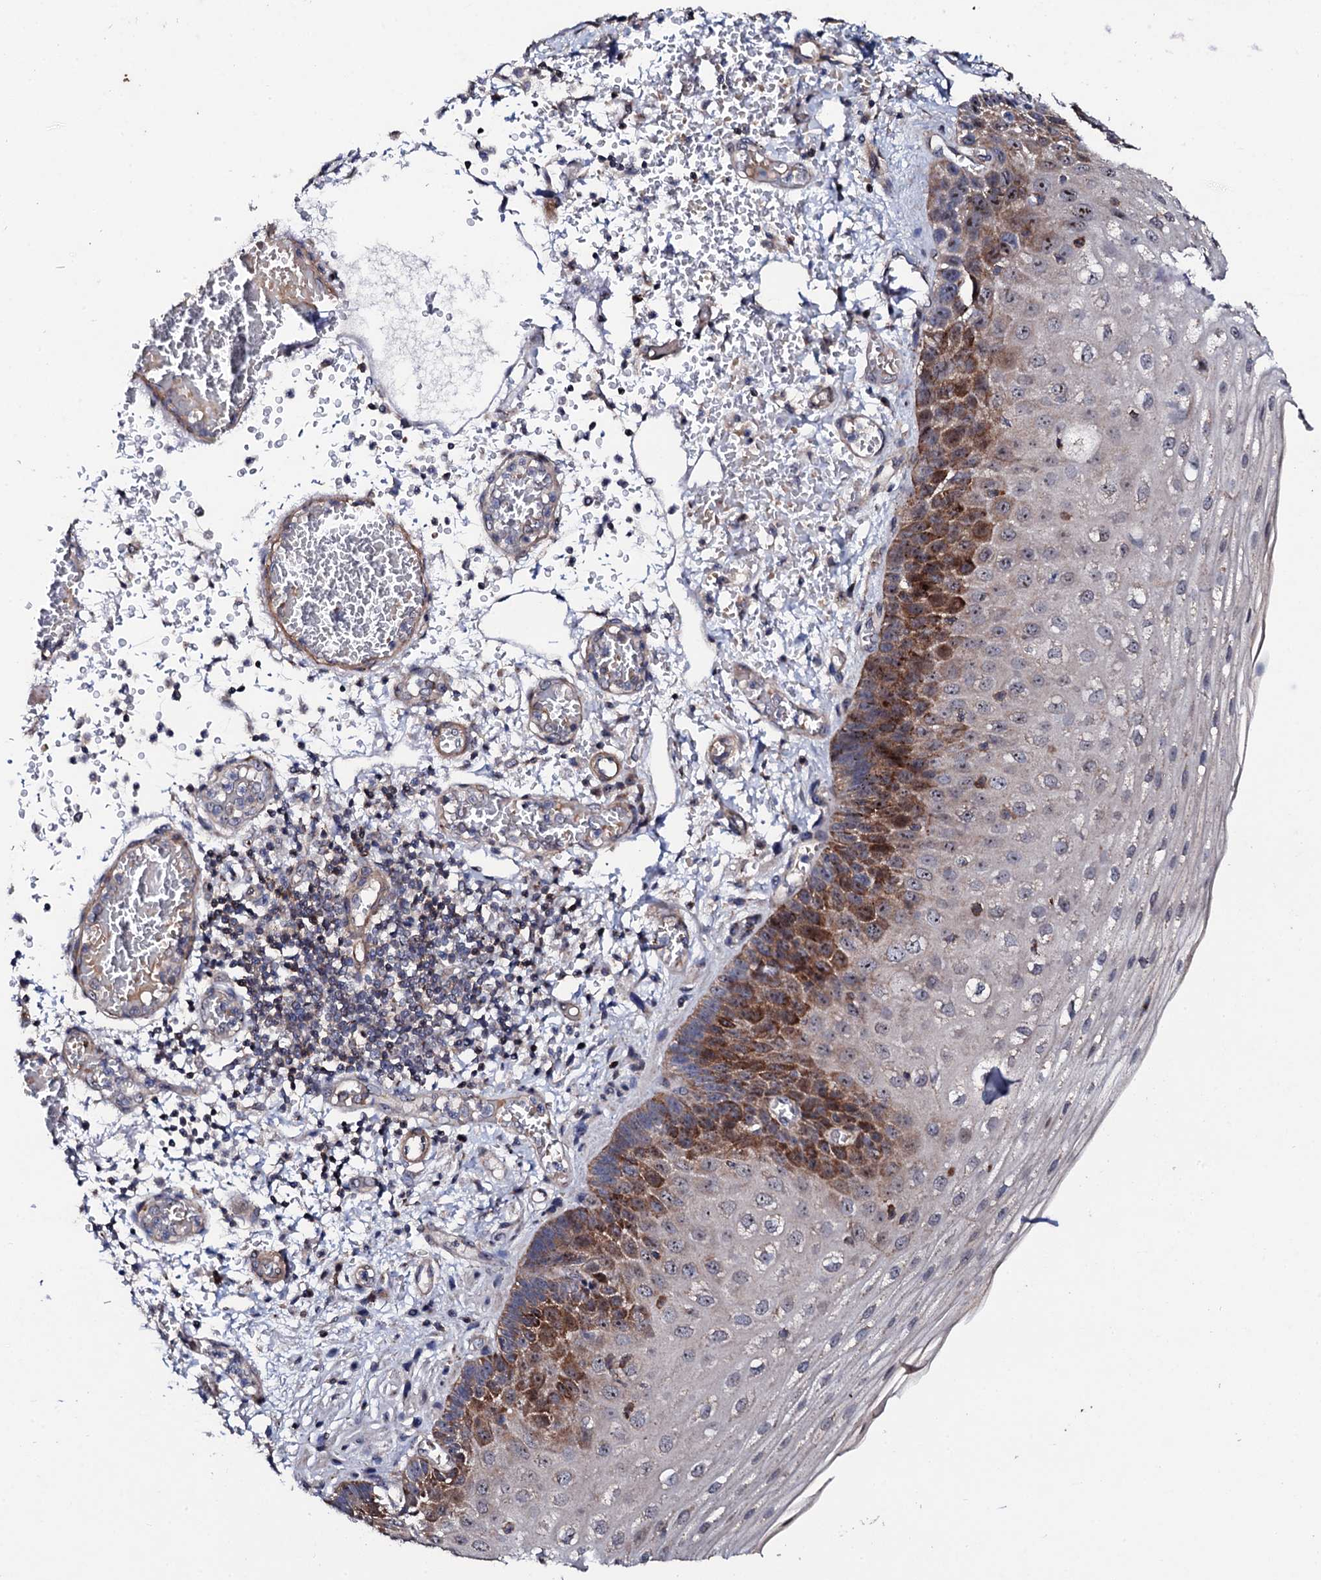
{"staining": {"intensity": "strong", "quantity": "25%-75%", "location": "cytoplasmic/membranous"}, "tissue": "esophagus", "cell_type": "Squamous epithelial cells", "image_type": "normal", "snomed": [{"axis": "morphology", "description": "Normal tissue, NOS"}, {"axis": "topography", "description": "Esophagus"}], "caption": "Strong cytoplasmic/membranous protein expression is identified in about 25%-75% of squamous epithelial cells in esophagus. (IHC, brightfield microscopy, high magnification).", "gene": "GTPBP4", "patient": {"sex": "male", "age": 81}}